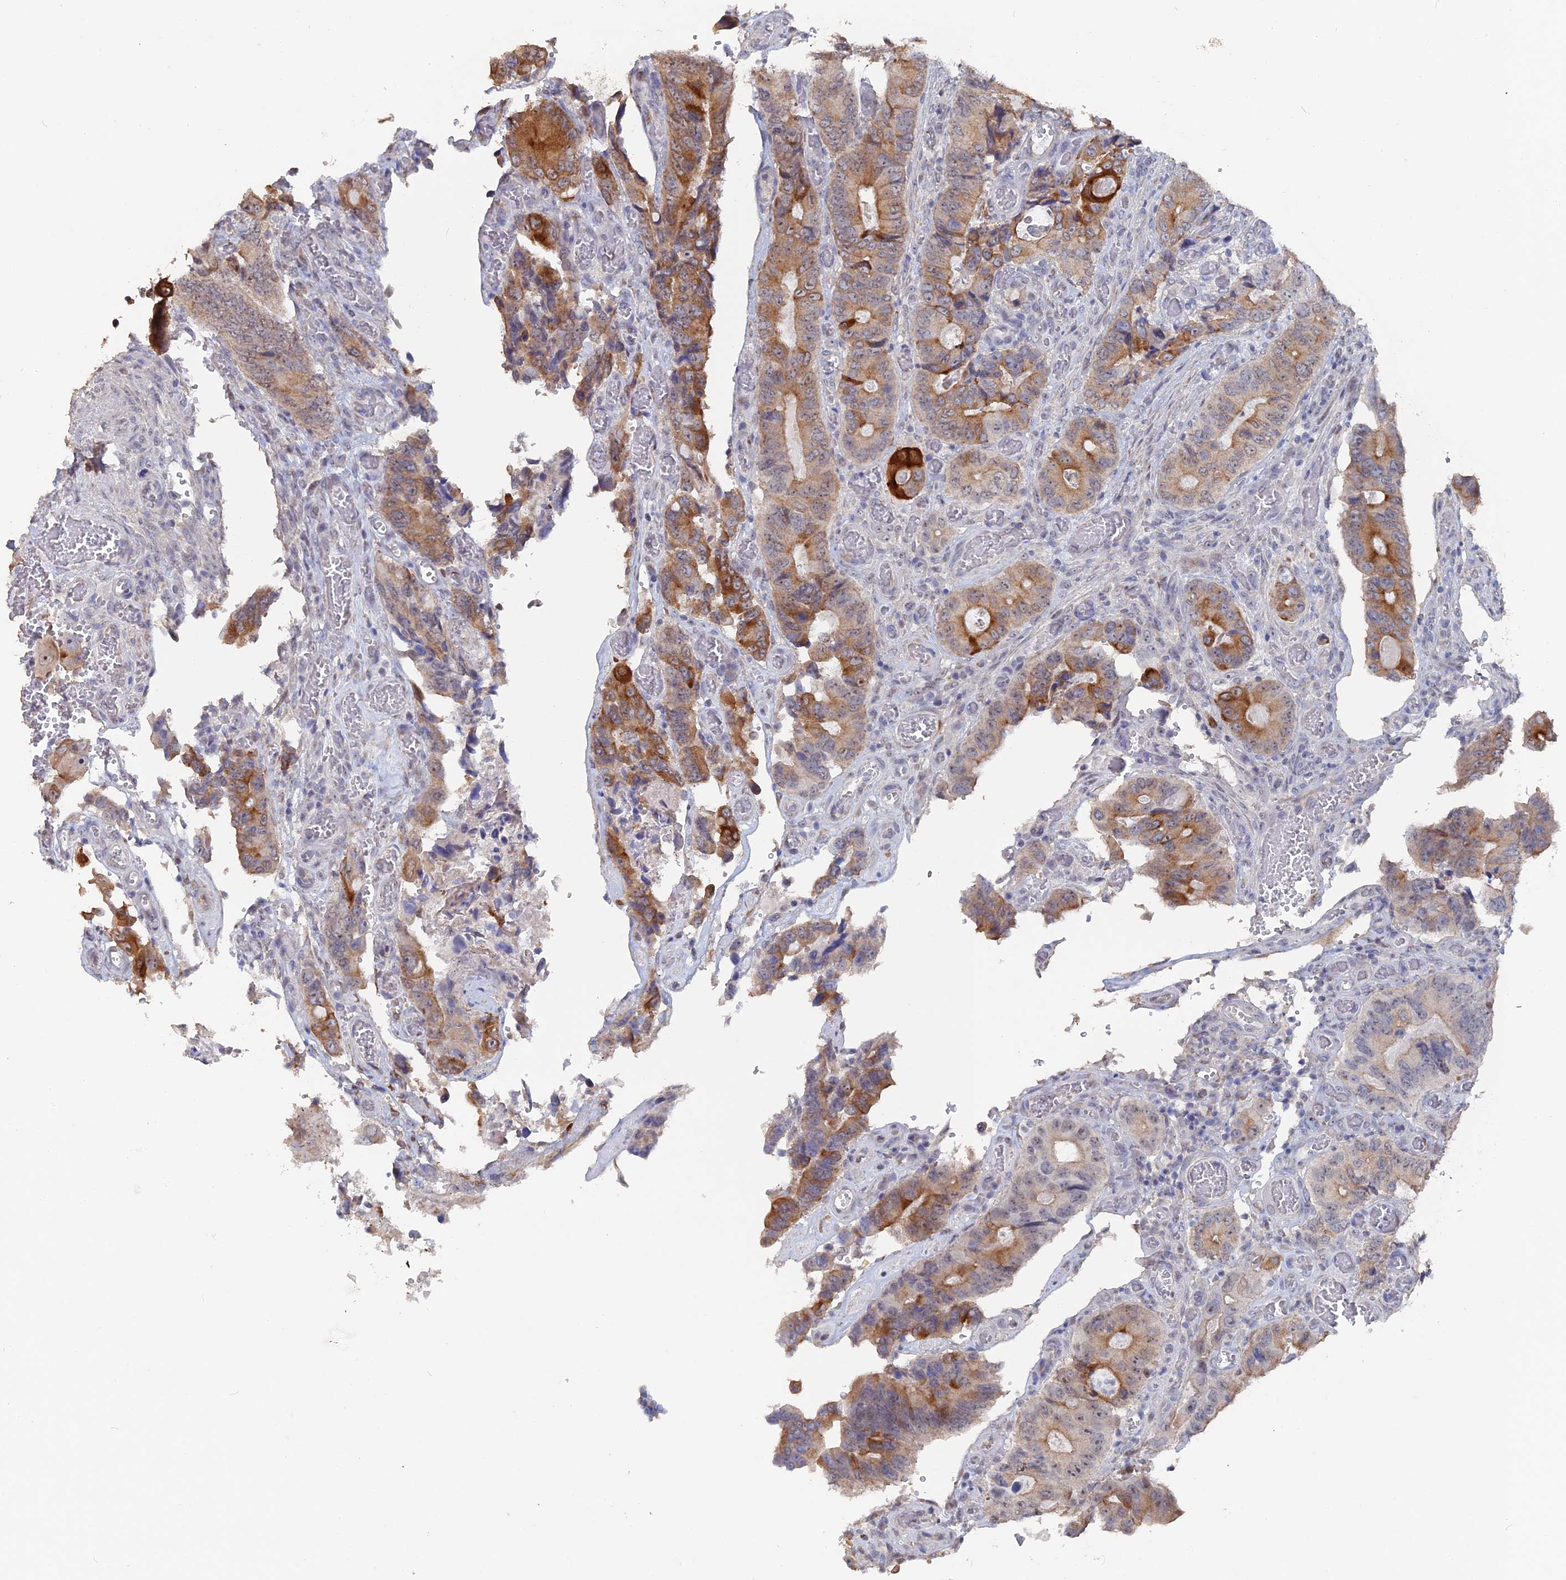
{"staining": {"intensity": "moderate", "quantity": ">75%", "location": "cytoplasmic/membranous"}, "tissue": "colorectal cancer", "cell_type": "Tumor cells", "image_type": "cancer", "snomed": [{"axis": "morphology", "description": "Adenocarcinoma, NOS"}, {"axis": "topography", "description": "Colon"}], "caption": "The image reveals staining of adenocarcinoma (colorectal), revealing moderate cytoplasmic/membranous protein expression (brown color) within tumor cells. (DAB = brown stain, brightfield microscopy at high magnification).", "gene": "SEMG2", "patient": {"sex": "male", "age": 84}}